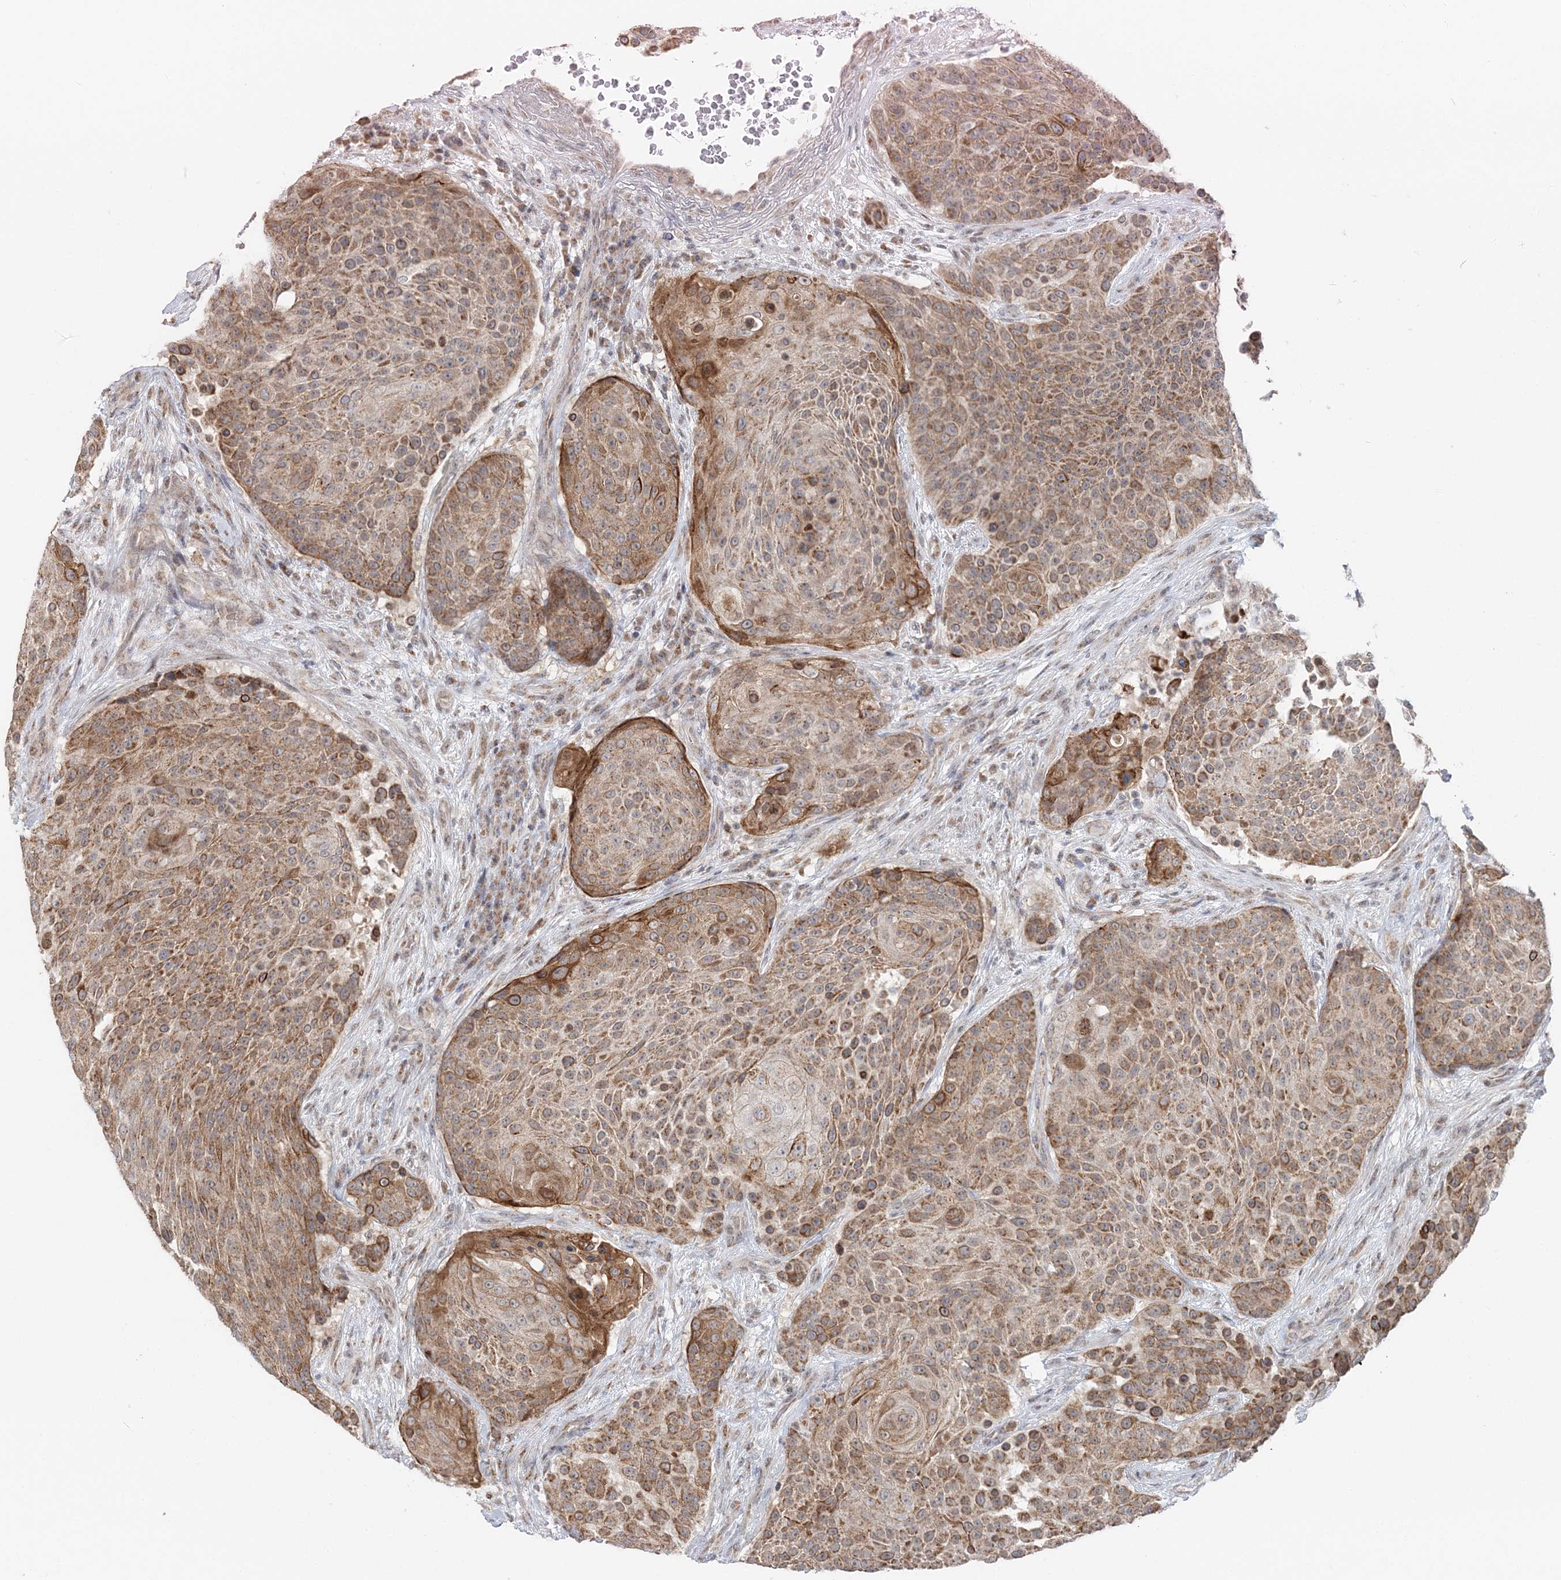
{"staining": {"intensity": "moderate", "quantity": ">75%", "location": "cytoplasmic/membranous"}, "tissue": "urothelial cancer", "cell_type": "Tumor cells", "image_type": "cancer", "snomed": [{"axis": "morphology", "description": "Urothelial carcinoma, High grade"}, {"axis": "topography", "description": "Urinary bladder"}], "caption": "An IHC histopathology image of tumor tissue is shown. Protein staining in brown labels moderate cytoplasmic/membranous positivity in urothelial cancer within tumor cells. (DAB (3,3'-diaminobenzidine) IHC, brown staining for protein, blue staining for nuclei).", "gene": "RNF150", "patient": {"sex": "female", "age": 63}}